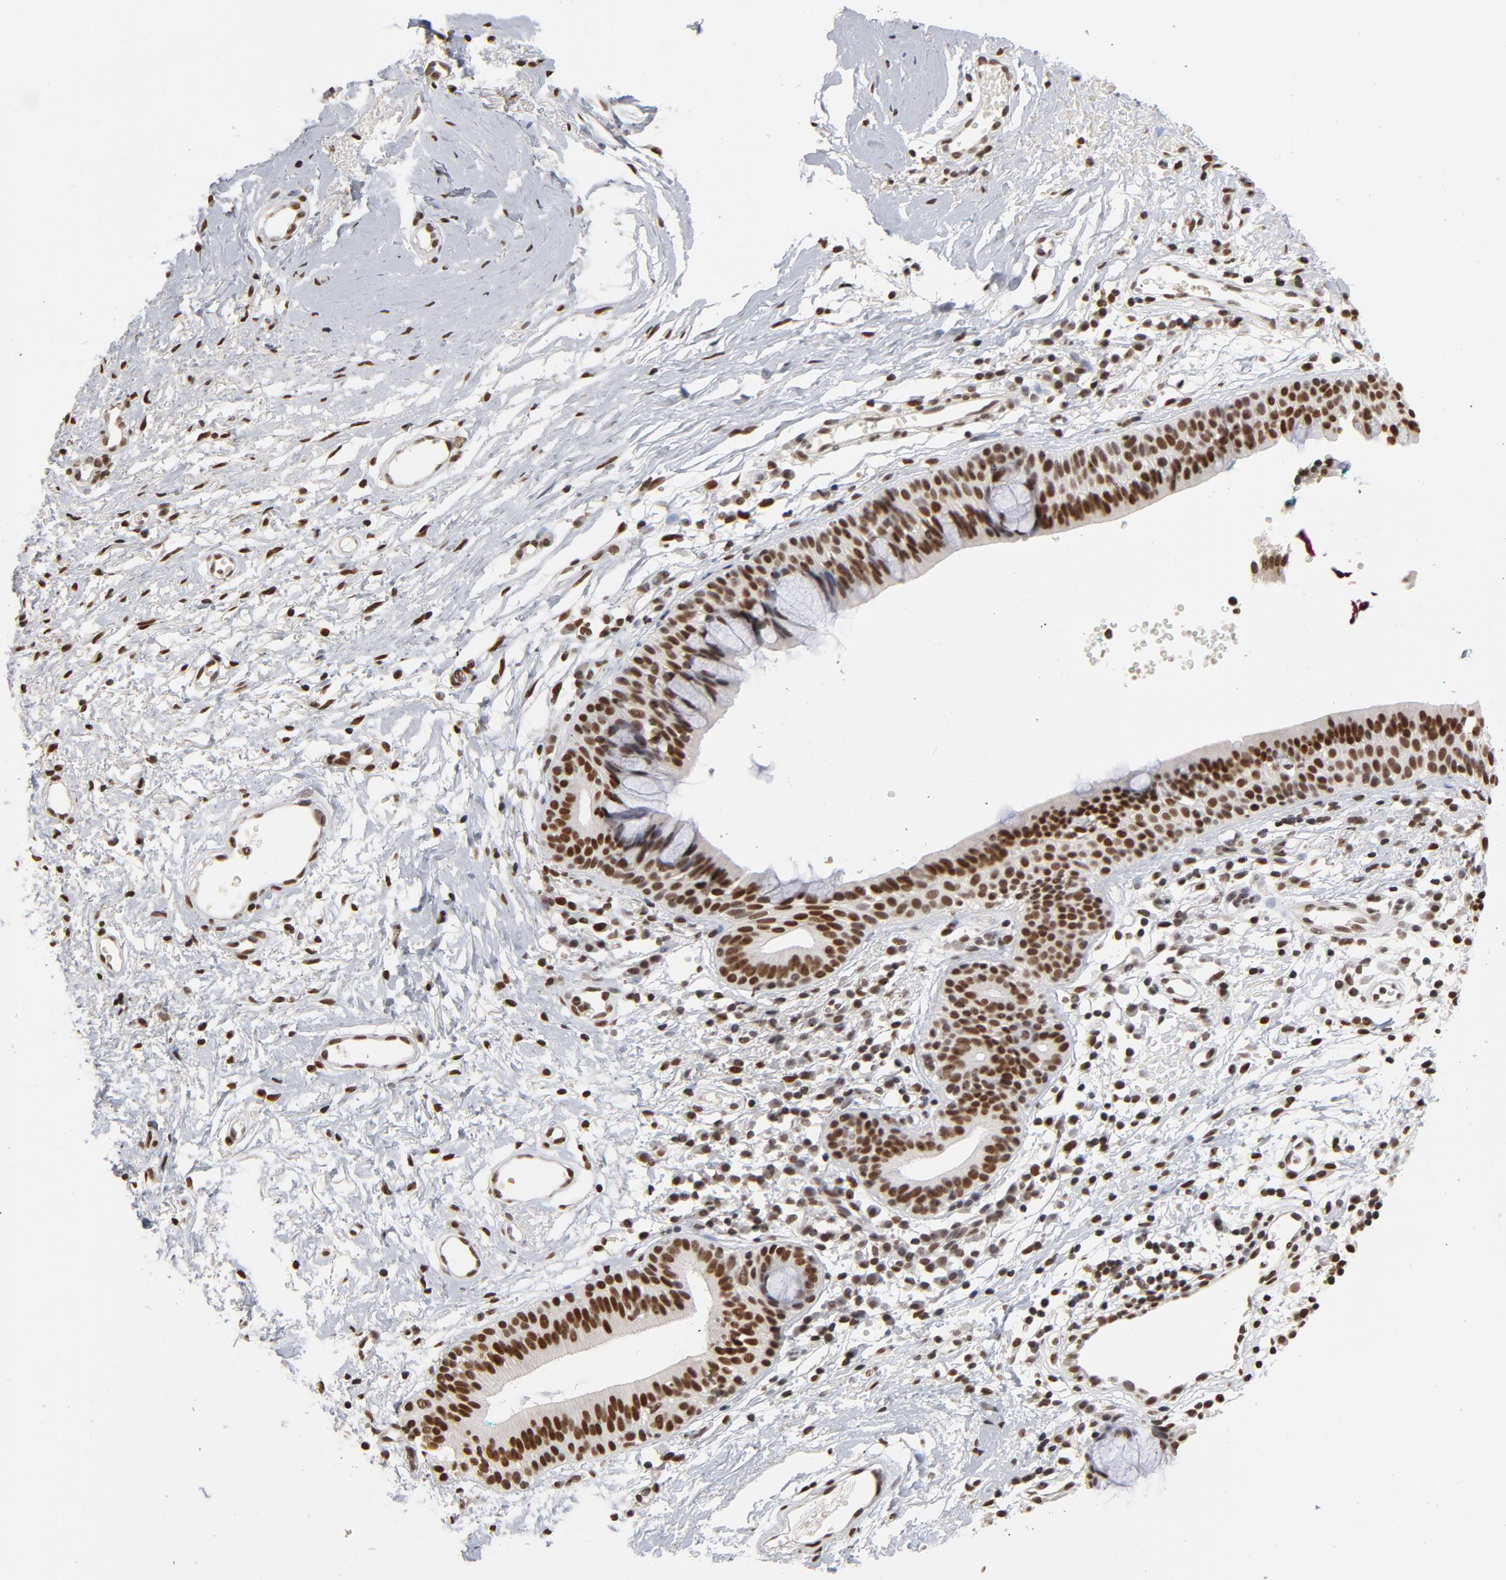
{"staining": {"intensity": "strong", "quantity": ">75%", "location": "nuclear"}, "tissue": "nasopharynx", "cell_type": "Respiratory epithelial cells", "image_type": "normal", "snomed": [{"axis": "morphology", "description": "Normal tissue, NOS"}, {"axis": "morphology", "description": "Basal cell carcinoma"}, {"axis": "topography", "description": "Cartilage tissue"}, {"axis": "topography", "description": "Nasopharynx"}, {"axis": "topography", "description": "Oral tissue"}], "caption": "Immunohistochemistry (IHC) histopathology image of benign nasopharynx: nasopharynx stained using immunohistochemistry (IHC) shows high levels of strong protein expression localized specifically in the nuclear of respiratory epithelial cells, appearing as a nuclear brown color.", "gene": "TP53BP1", "patient": {"sex": "female", "age": 77}}